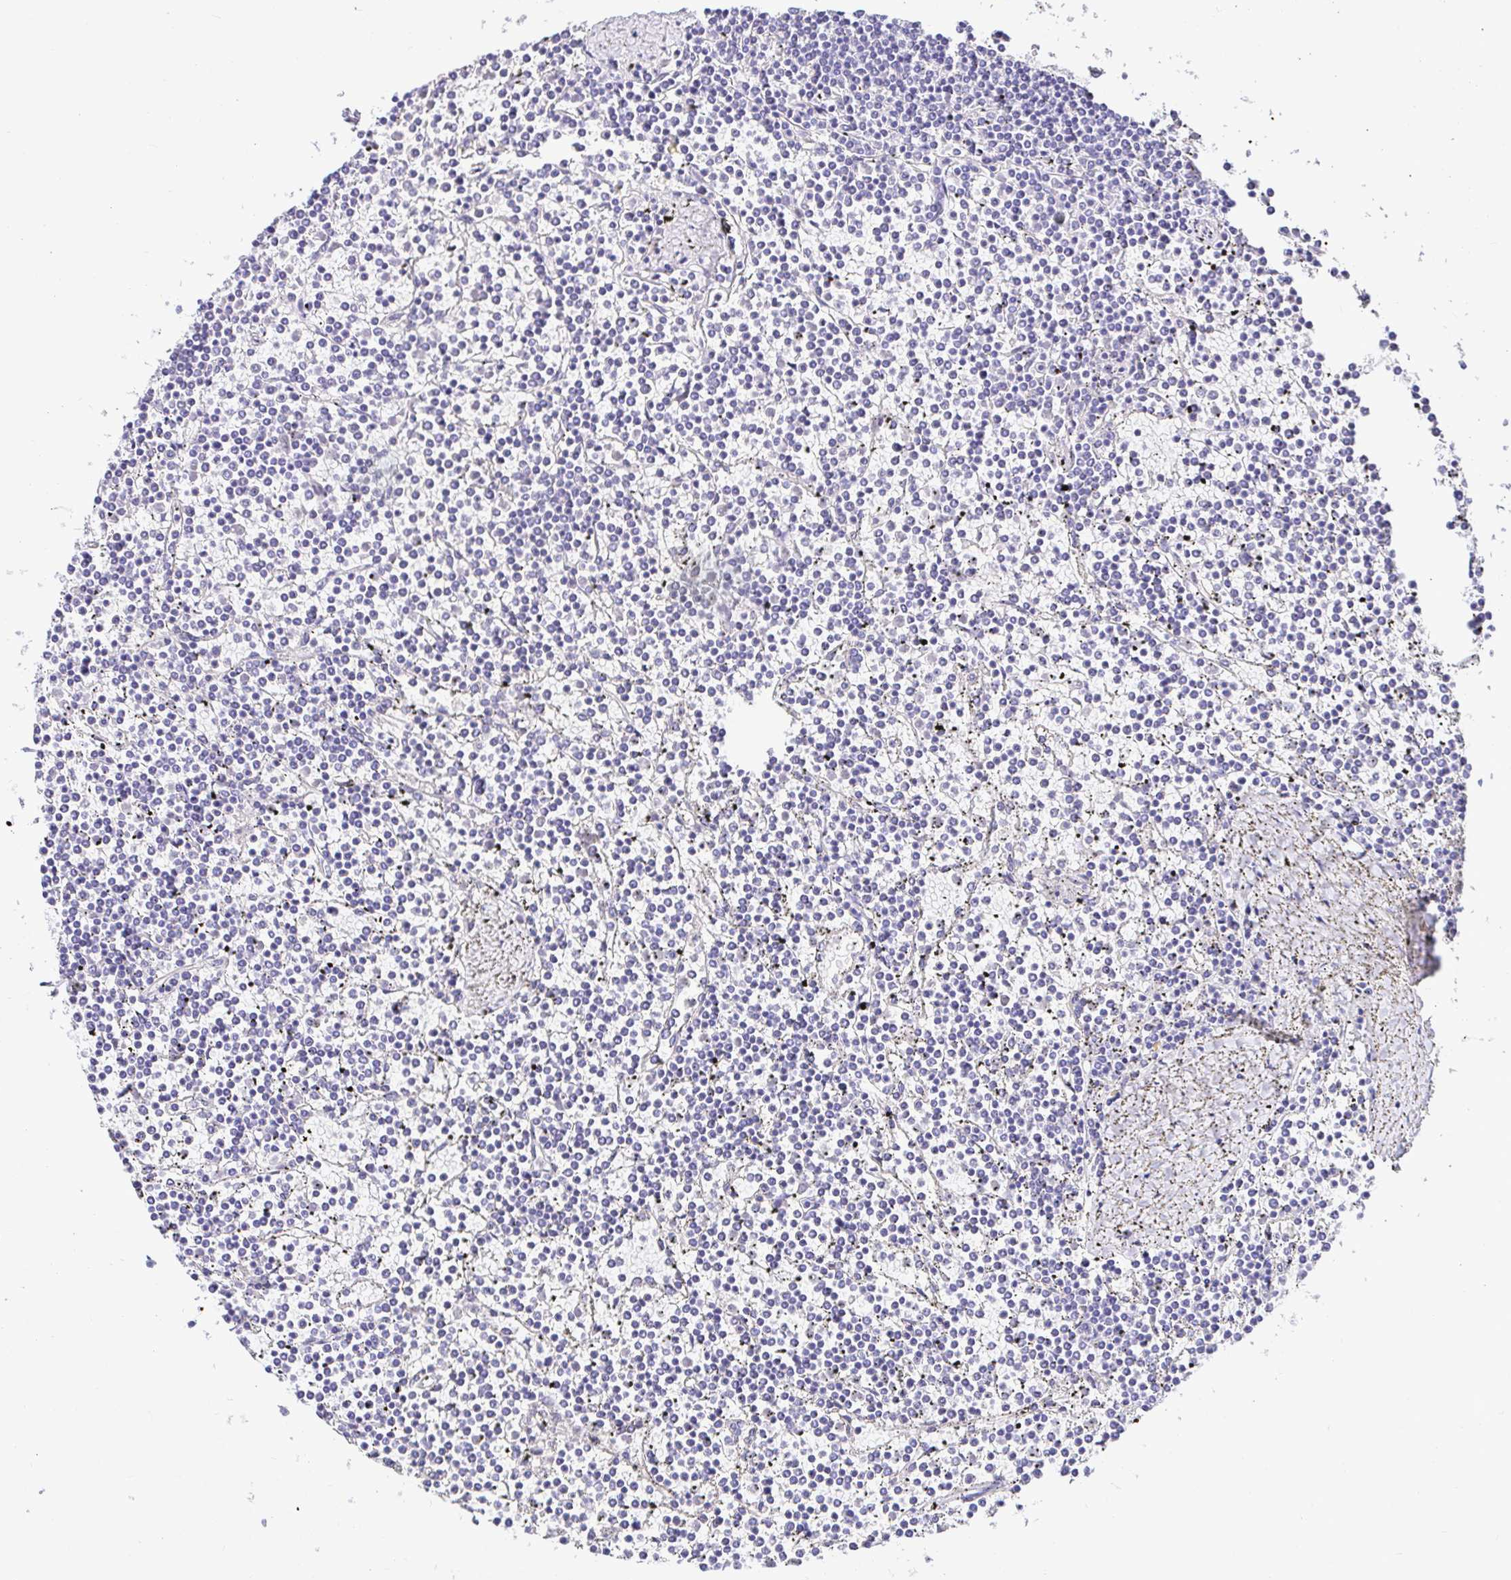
{"staining": {"intensity": "negative", "quantity": "none", "location": "none"}, "tissue": "lymphoma", "cell_type": "Tumor cells", "image_type": "cancer", "snomed": [{"axis": "morphology", "description": "Malignant lymphoma, non-Hodgkin's type, Low grade"}, {"axis": "topography", "description": "Spleen"}], "caption": "Low-grade malignant lymphoma, non-Hodgkin's type was stained to show a protein in brown. There is no significant expression in tumor cells.", "gene": "CDO1", "patient": {"sex": "female", "age": 19}}